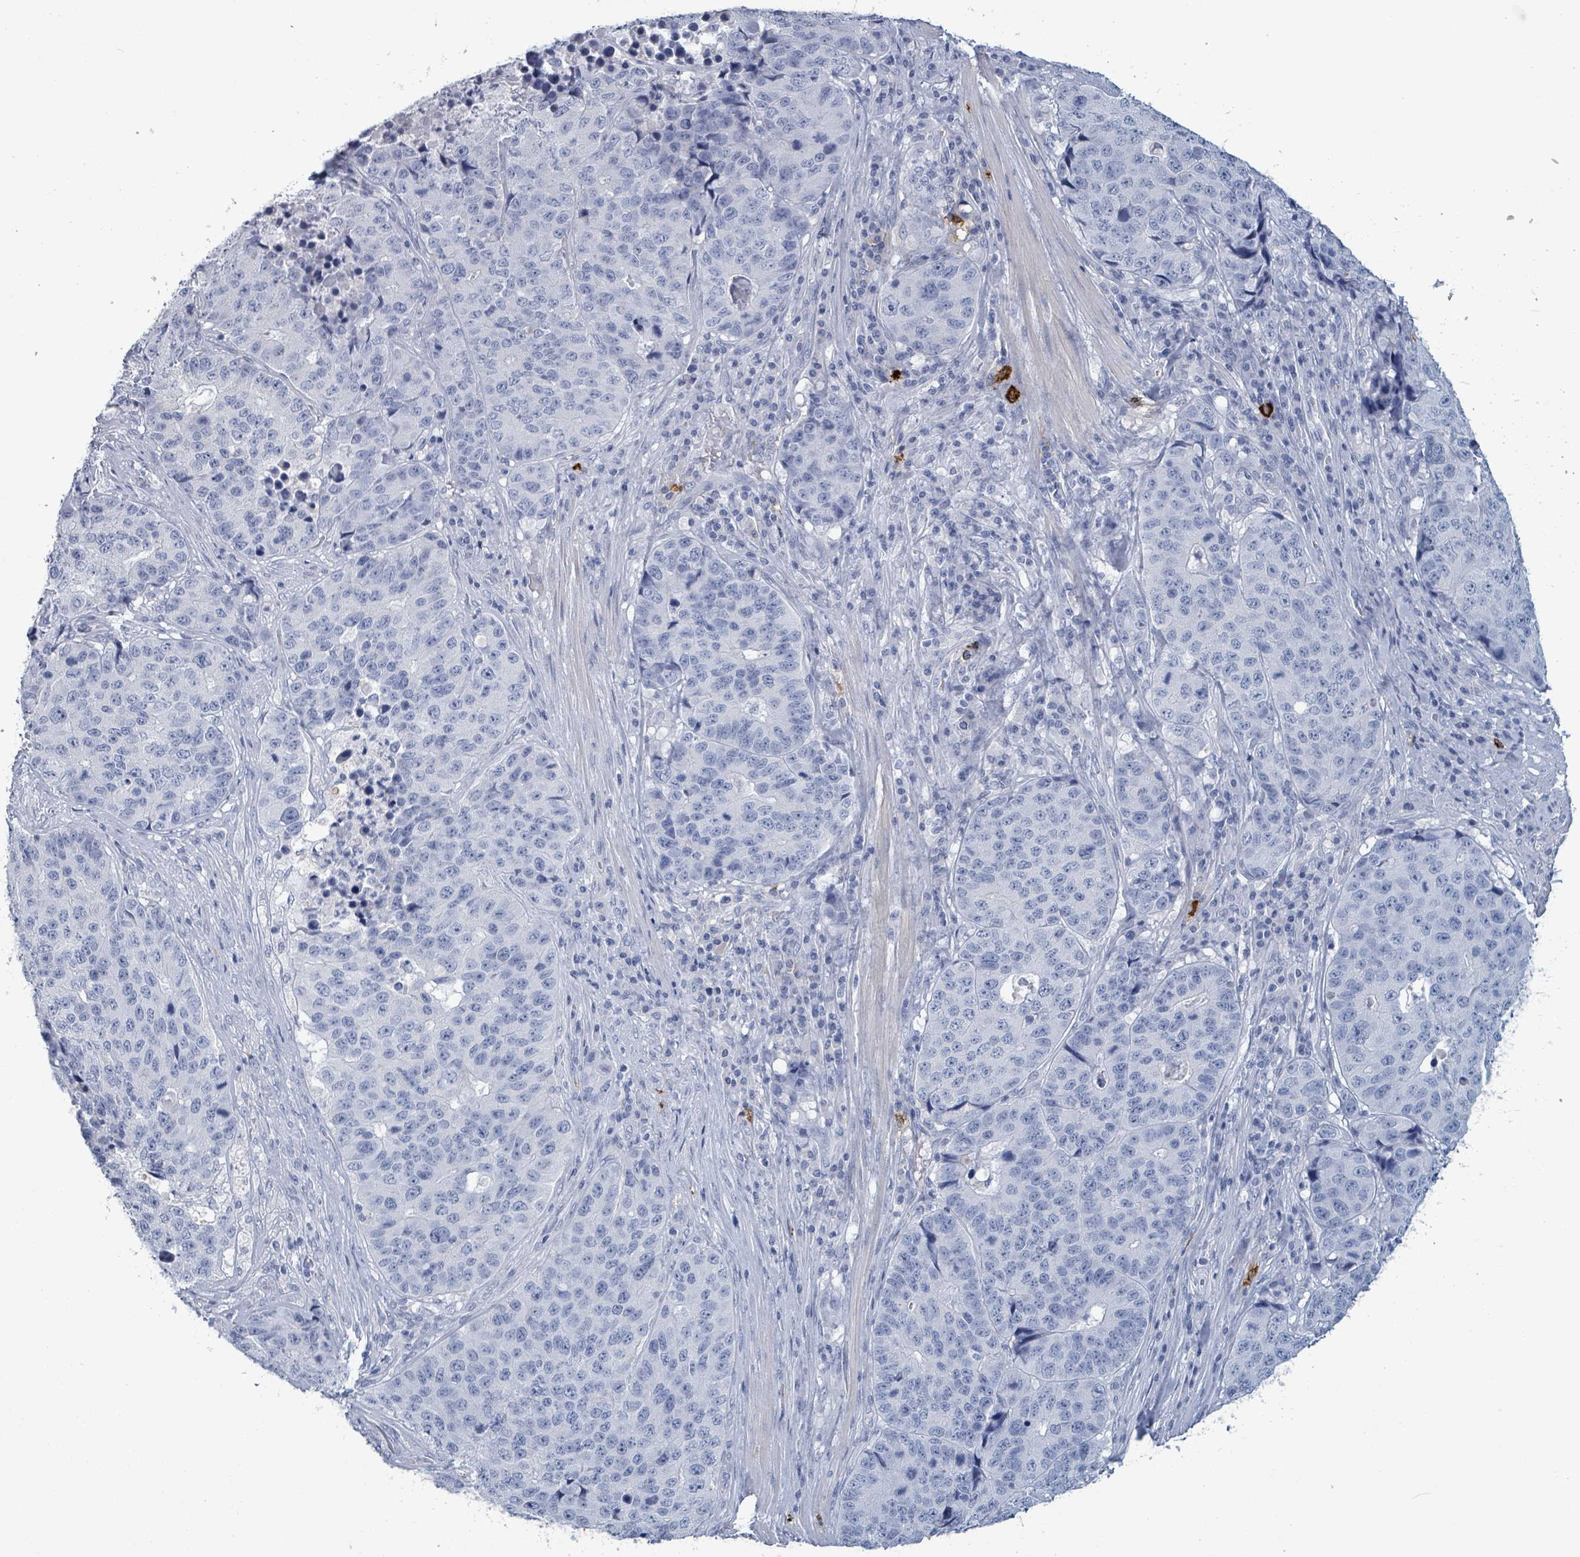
{"staining": {"intensity": "negative", "quantity": "none", "location": "none"}, "tissue": "stomach cancer", "cell_type": "Tumor cells", "image_type": "cancer", "snomed": [{"axis": "morphology", "description": "Adenocarcinoma, NOS"}, {"axis": "topography", "description": "Stomach"}], "caption": "Stomach cancer stained for a protein using immunohistochemistry (IHC) exhibits no expression tumor cells.", "gene": "VPS13D", "patient": {"sex": "male", "age": 71}}